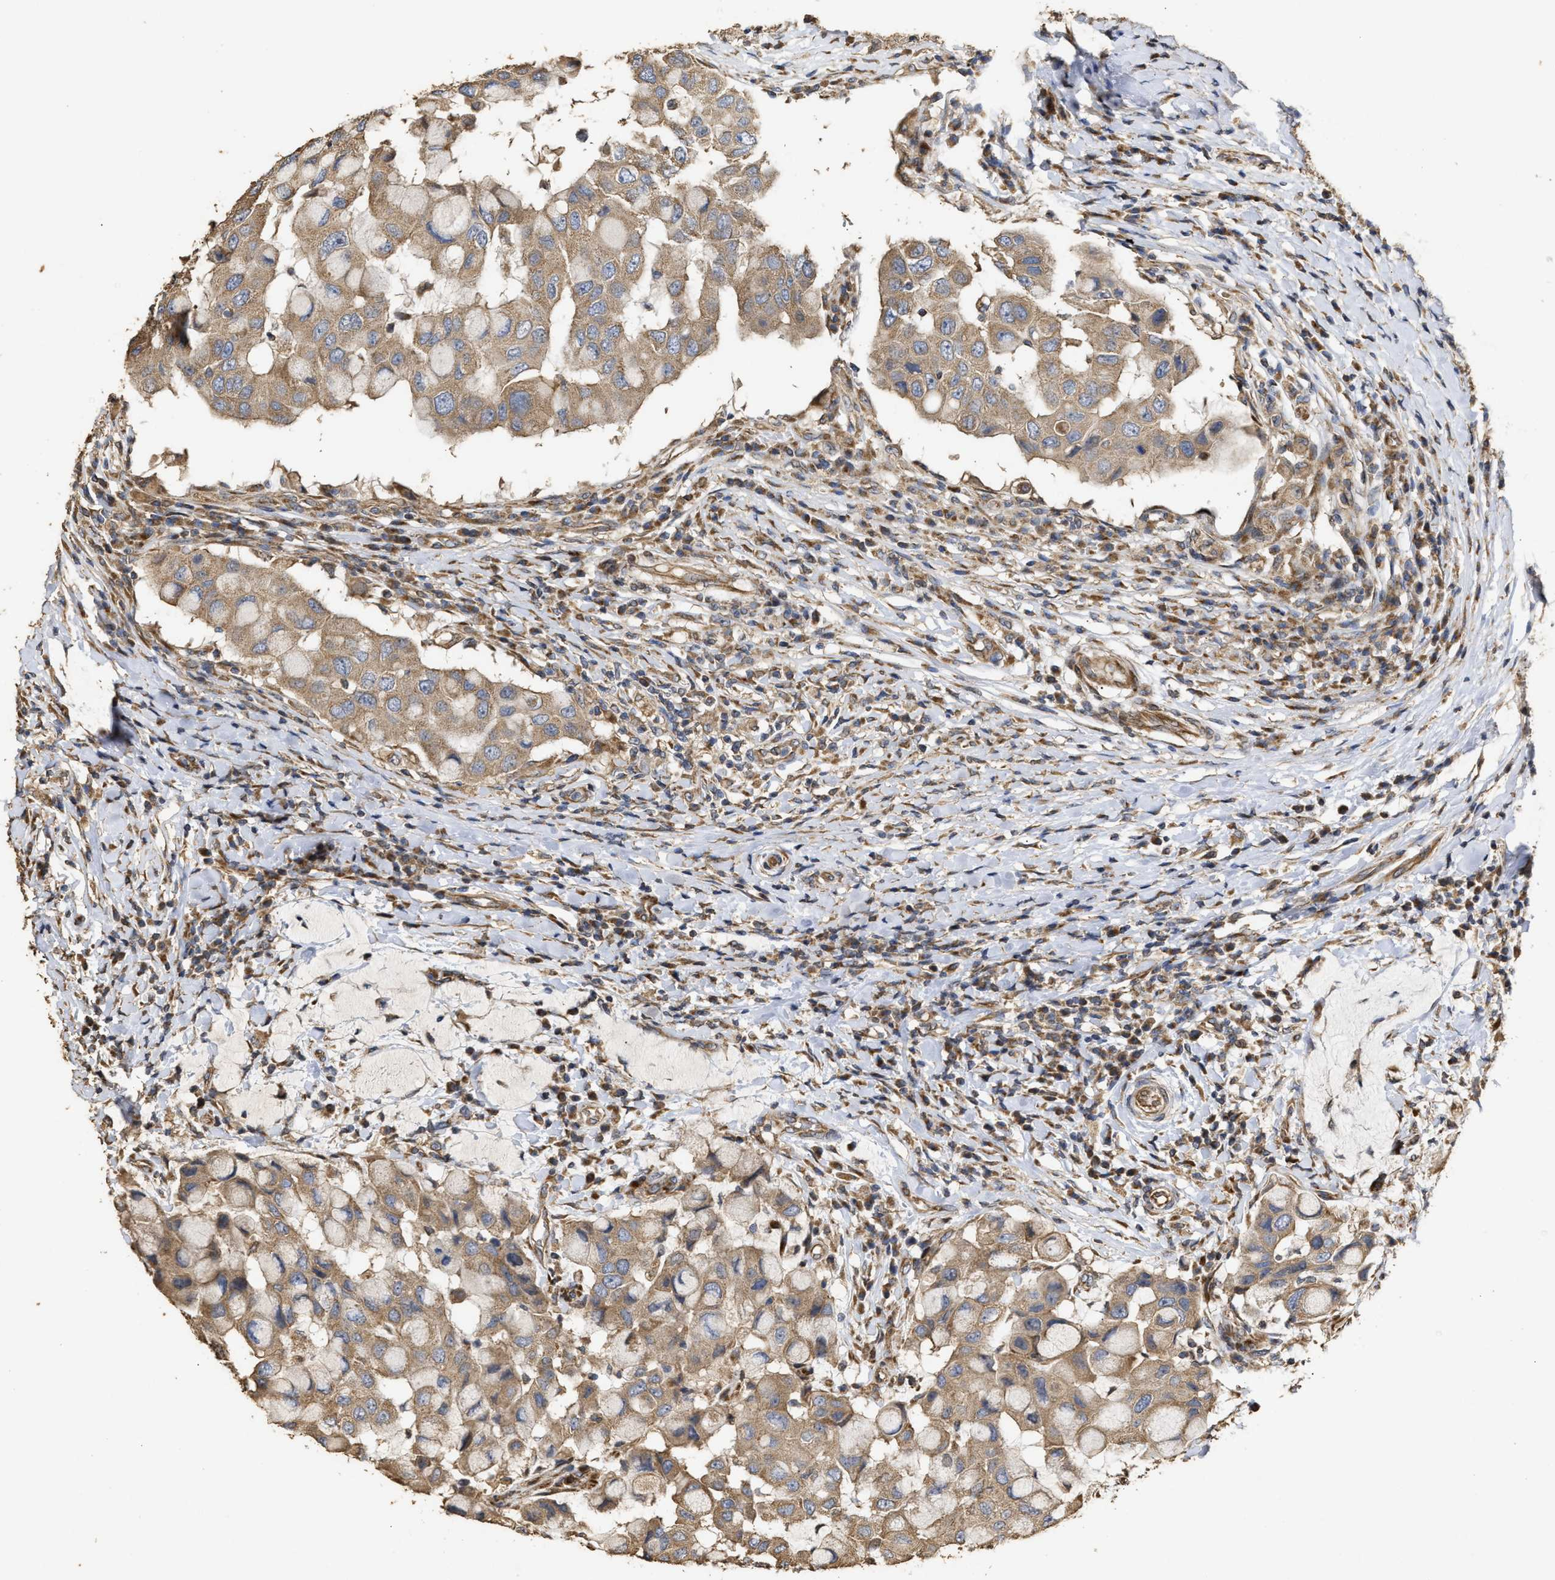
{"staining": {"intensity": "moderate", "quantity": ">75%", "location": "cytoplasmic/membranous"}, "tissue": "breast cancer", "cell_type": "Tumor cells", "image_type": "cancer", "snomed": [{"axis": "morphology", "description": "Duct carcinoma"}, {"axis": "topography", "description": "Breast"}], "caption": "Tumor cells exhibit moderate cytoplasmic/membranous positivity in about >75% of cells in breast cancer (intraductal carcinoma). The staining is performed using DAB brown chromogen to label protein expression. The nuclei are counter-stained blue using hematoxylin.", "gene": "NAV1", "patient": {"sex": "female", "age": 27}}